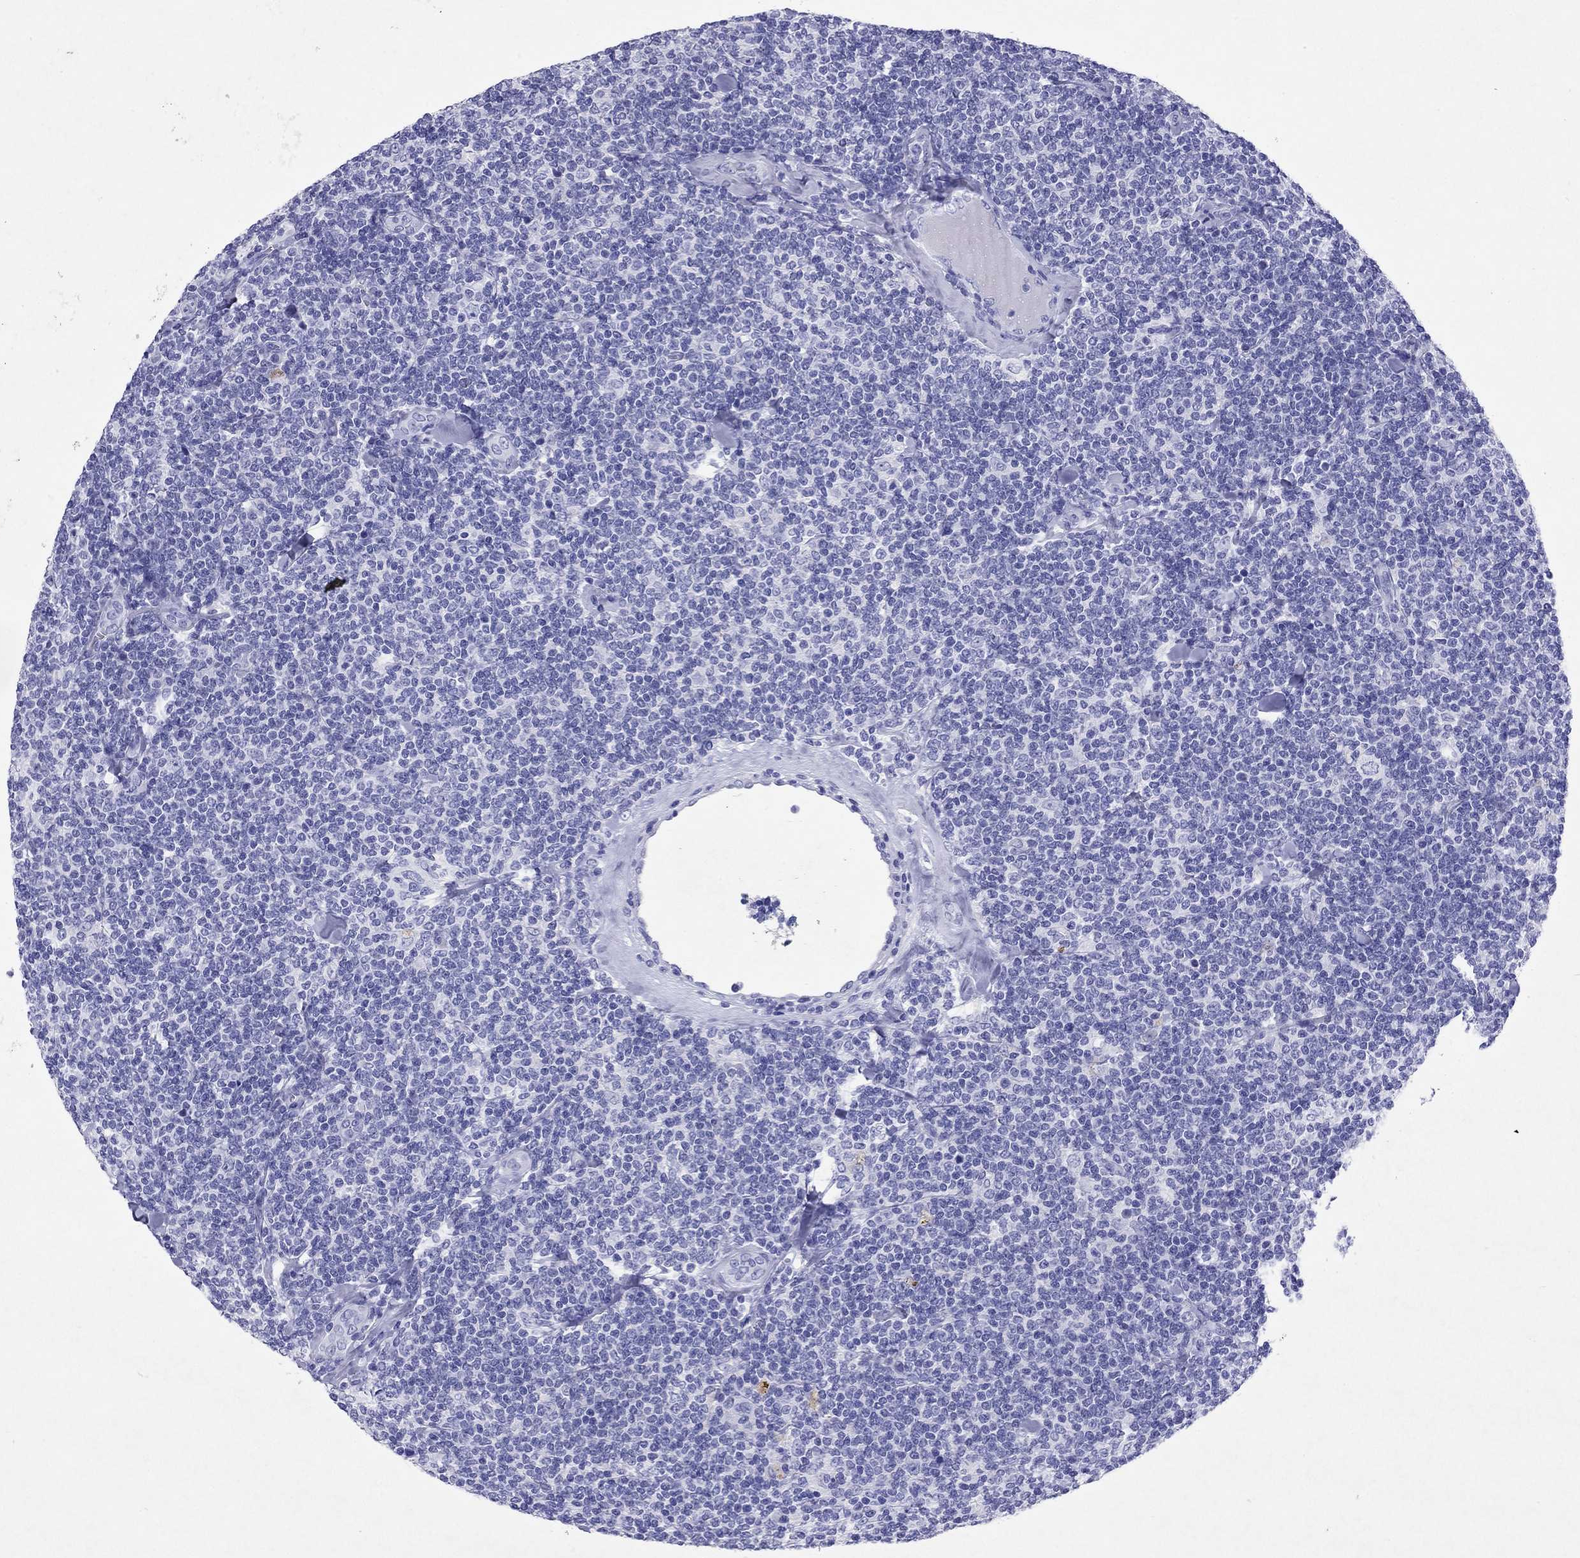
{"staining": {"intensity": "negative", "quantity": "none", "location": "none"}, "tissue": "lymphoma", "cell_type": "Tumor cells", "image_type": "cancer", "snomed": [{"axis": "morphology", "description": "Malignant lymphoma, non-Hodgkin's type, Low grade"}, {"axis": "topography", "description": "Lymph node"}], "caption": "Immunohistochemistry (IHC) photomicrograph of human lymphoma stained for a protein (brown), which reveals no expression in tumor cells. The staining is performed using DAB (3,3'-diaminobenzidine) brown chromogen with nuclei counter-stained in using hematoxylin.", "gene": "ARMC12", "patient": {"sex": "female", "age": 56}}